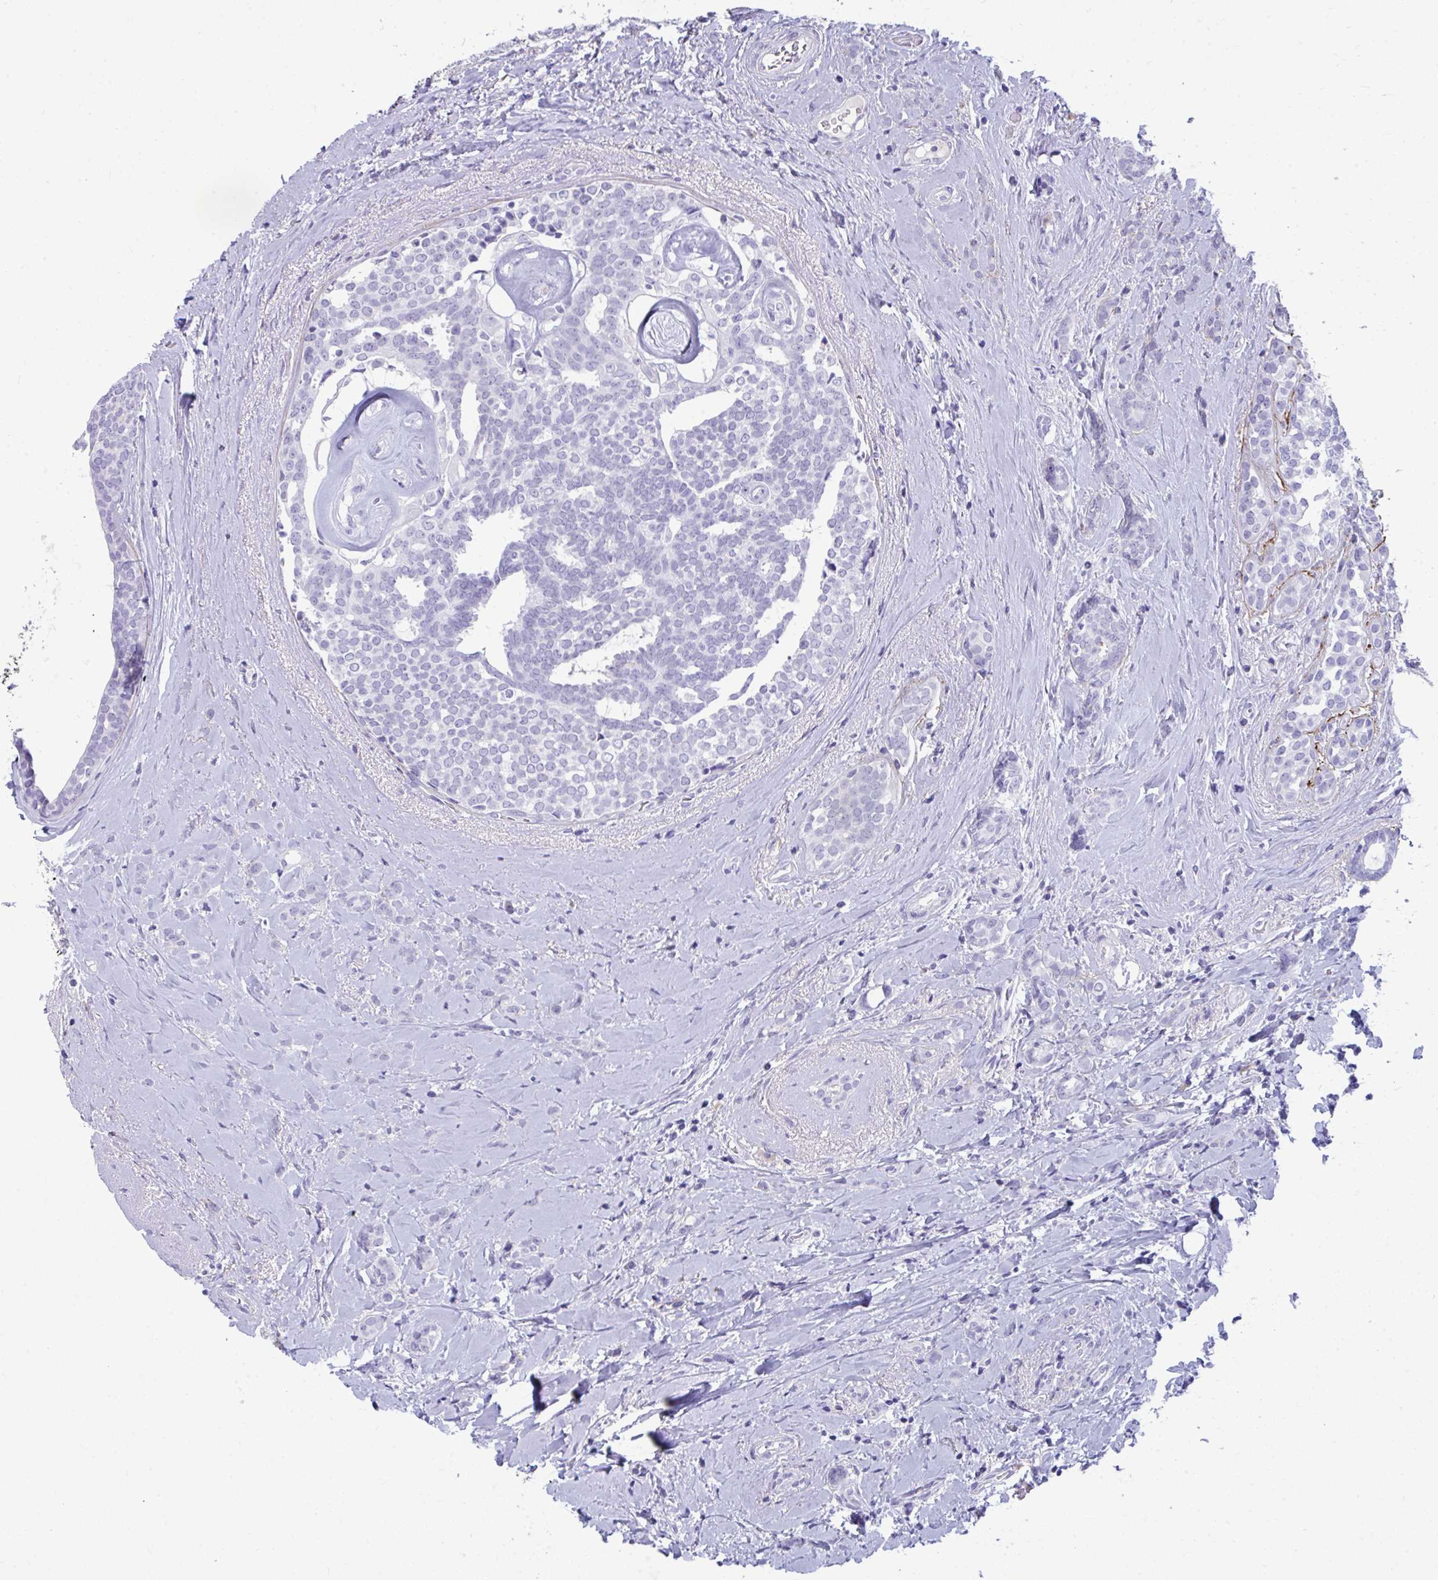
{"staining": {"intensity": "negative", "quantity": "none", "location": "none"}, "tissue": "breast cancer", "cell_type": "Tumor cells", "image_type": "cancer", "snomed": [{"axis": "morphology", "description": "Intraductal carcinoma, in situ"}, {"axis": "morphology", "description": "Duct carcinoma"}, {"axis": "morphology", "description": "Lobular carcinoma, in situ"}, {"axis": "topography", "description": "Breast"}], "caption": "Protein analysis of breast cancer (invasive ductal carcinoma) demonstrates no significant expression in tumor cells. Nuclei are stained in blue.", "gene": "PIGZ", "patient": {"sex": "female", "age": 44}}